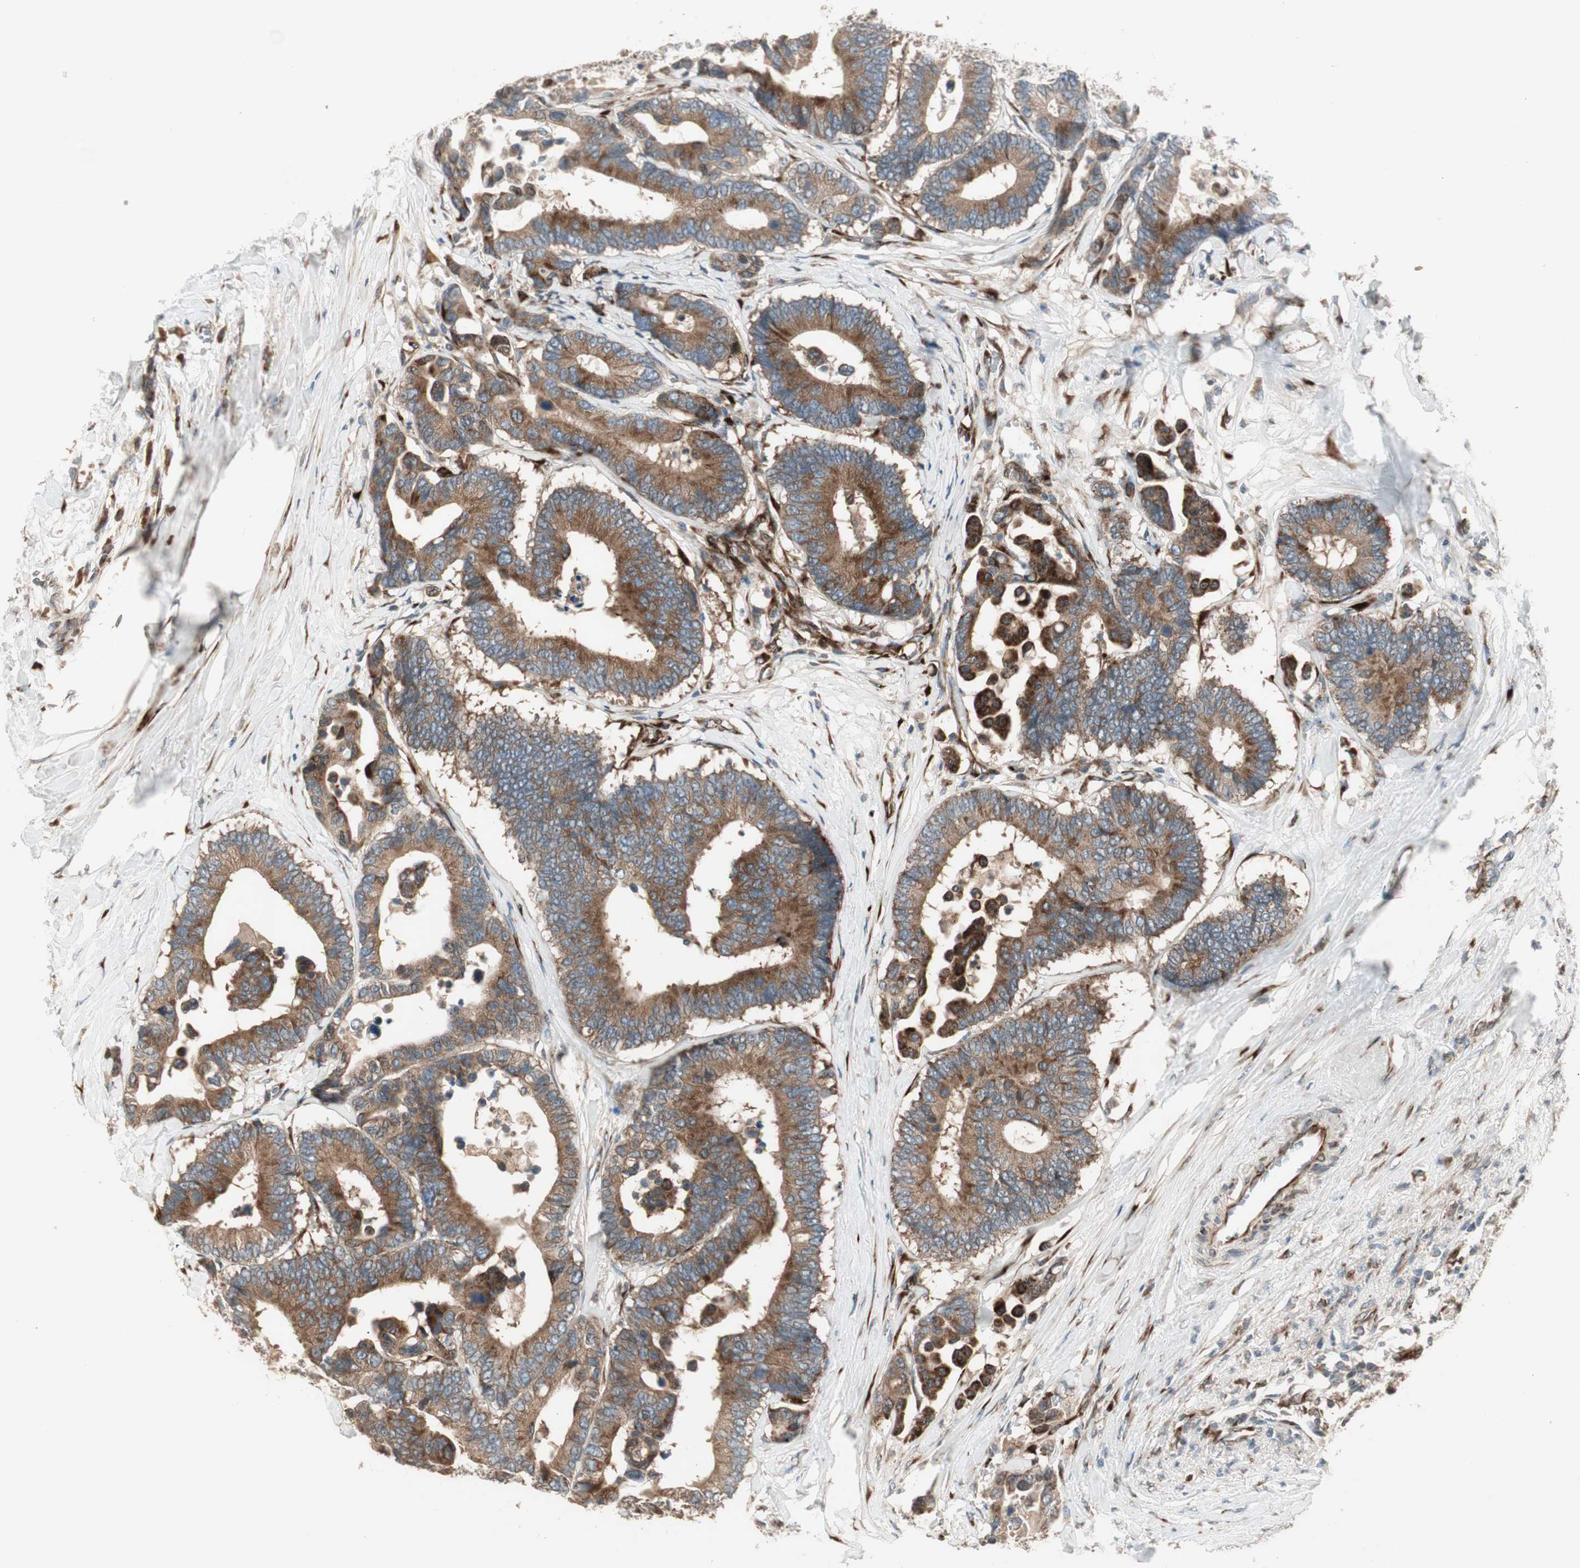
{"staining": {"intensity": "strong", "quantity": ">75%", "location": "cytoplasmic/membranous"}, "tissue": "colorectal cancer", "cell_type": "Tumor cells", "image_type": "cancer", "snomed": [{"axis": "morphology", "description": "Normal tissue, NOS"}, {"axis": "morphology", "description": "Adenocarcinoma, NOS"}, {"axis": "topography", "description": "Colon"}], "caption": "Tumor cells display high levels of strong cytoplasmic/membranous staining in approximately >75% of cells in adenocarcinoma (colorectal).", "gene": "PPP2R5E", "patient": {"sex": "male", "age": 82}}